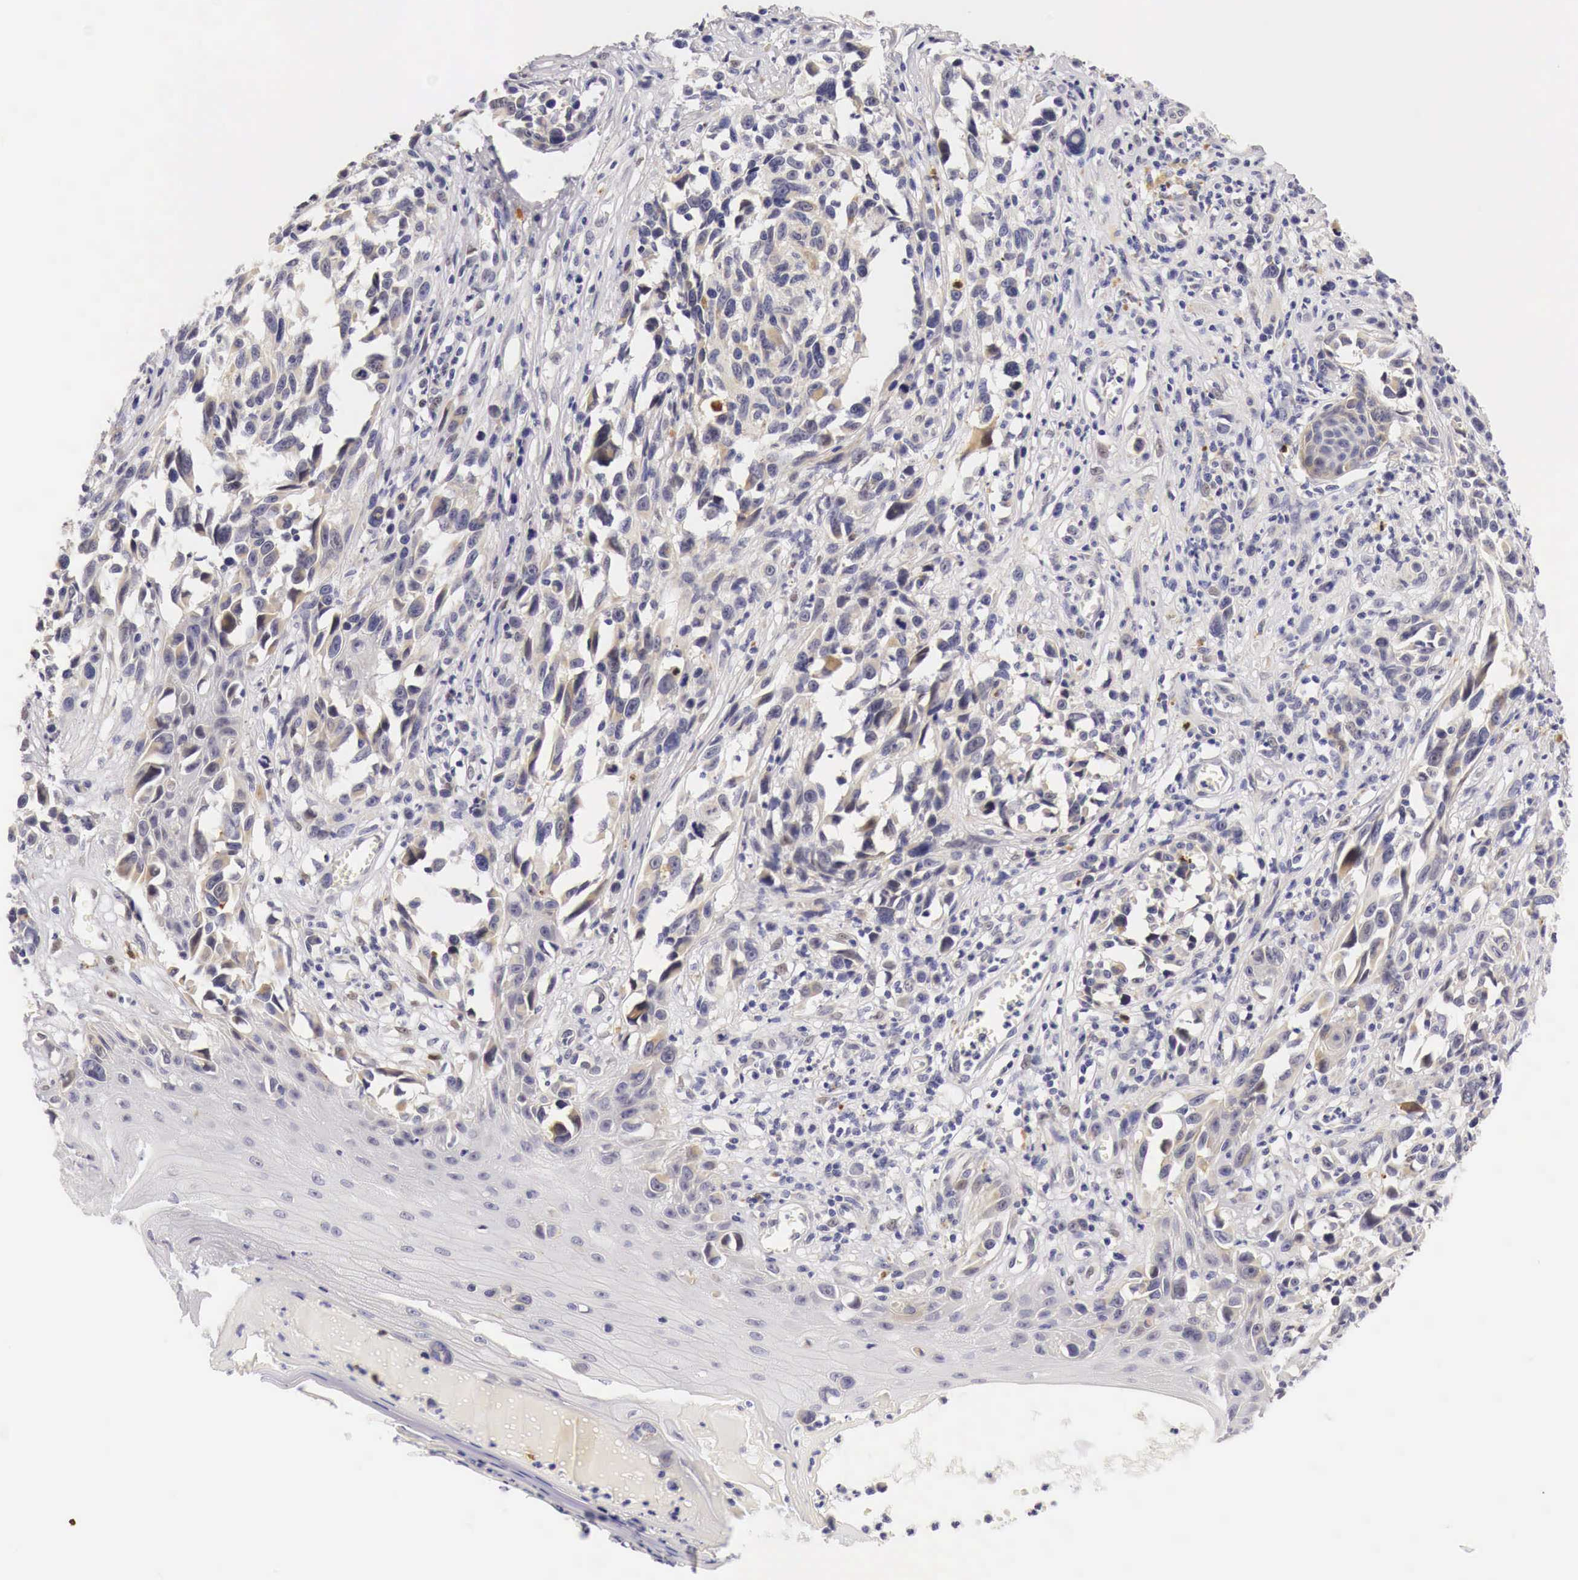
{"staining": {"intensity": "weak", "quantity": "25%-75%", "location": "cytoplasmic/membranous"}, "tissue": "melanoma", "cell_type": "Tumor cells", "image_type": "cancer", "snomed": [{"axis": "morphology", "description": "Malignant melanoma, NOS"}, {"axis": "topography", "description": "Skin"}], "caption": "Tumor cells demonstrate low levels of weak cytoplasmic/membranous staining in approximately 25%-75% of cells in human melanoma.", "gene": "CASP3", "patient": {"sex": "female", "age": 82}}